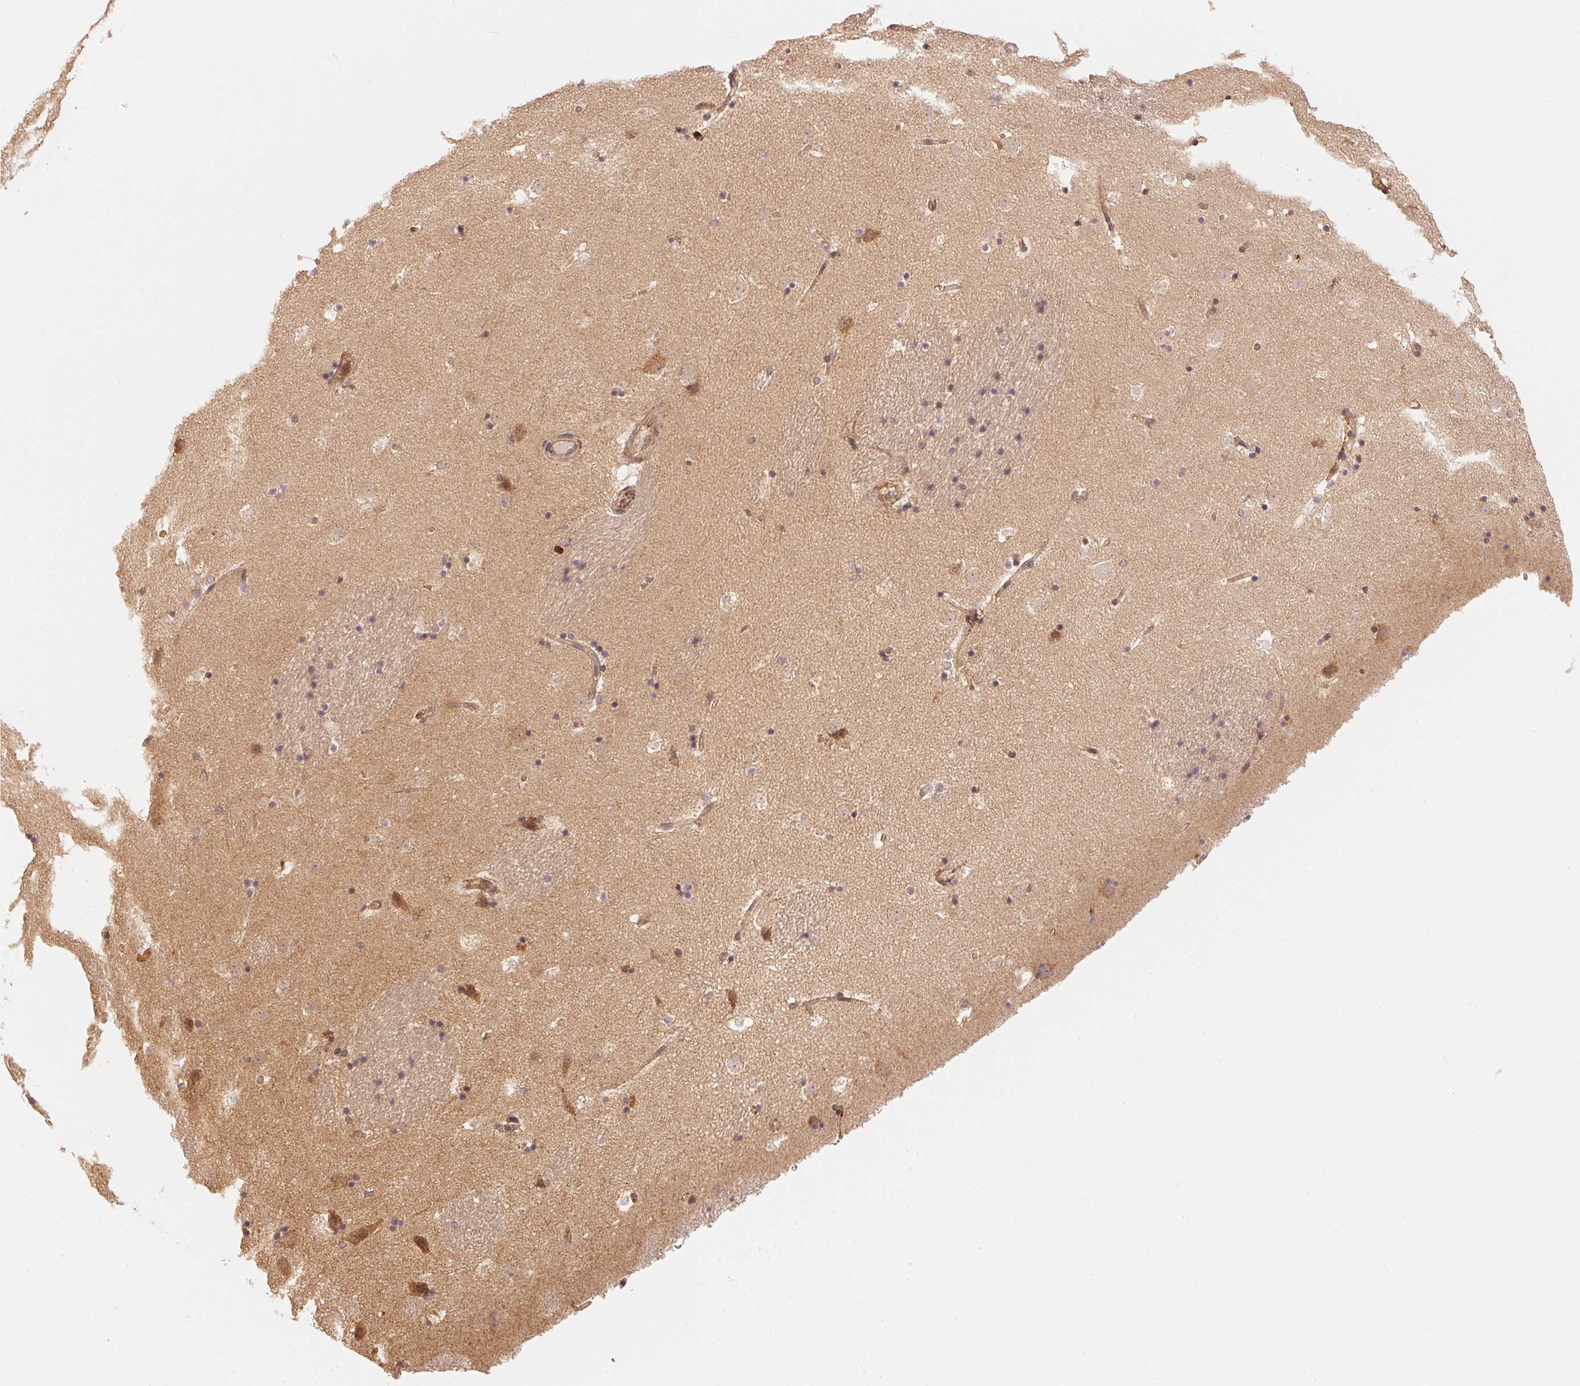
{"staining": {"intensity": "moderate", "quantity": "<25%", "location": "cytoplasmic/membranous"}, "tissue": "caudate", "cell_type": "Glial cells", "image_type": "normal", "snomed": [{"axis": "morphology", "description": "Normal tissue, NOS"}, {"axis": "topography", "description": "Lateral ventricle wall"}], "caption": "Protein expression analysis of benign human caudate reveals moderate cytoplasmic/membranous staining in approximately <25% of glial cells. (DAB IHC with brightfield microscopy, high magnification).", "gene": "STRN4", "patient": {"sex": "male", "age": 37}}